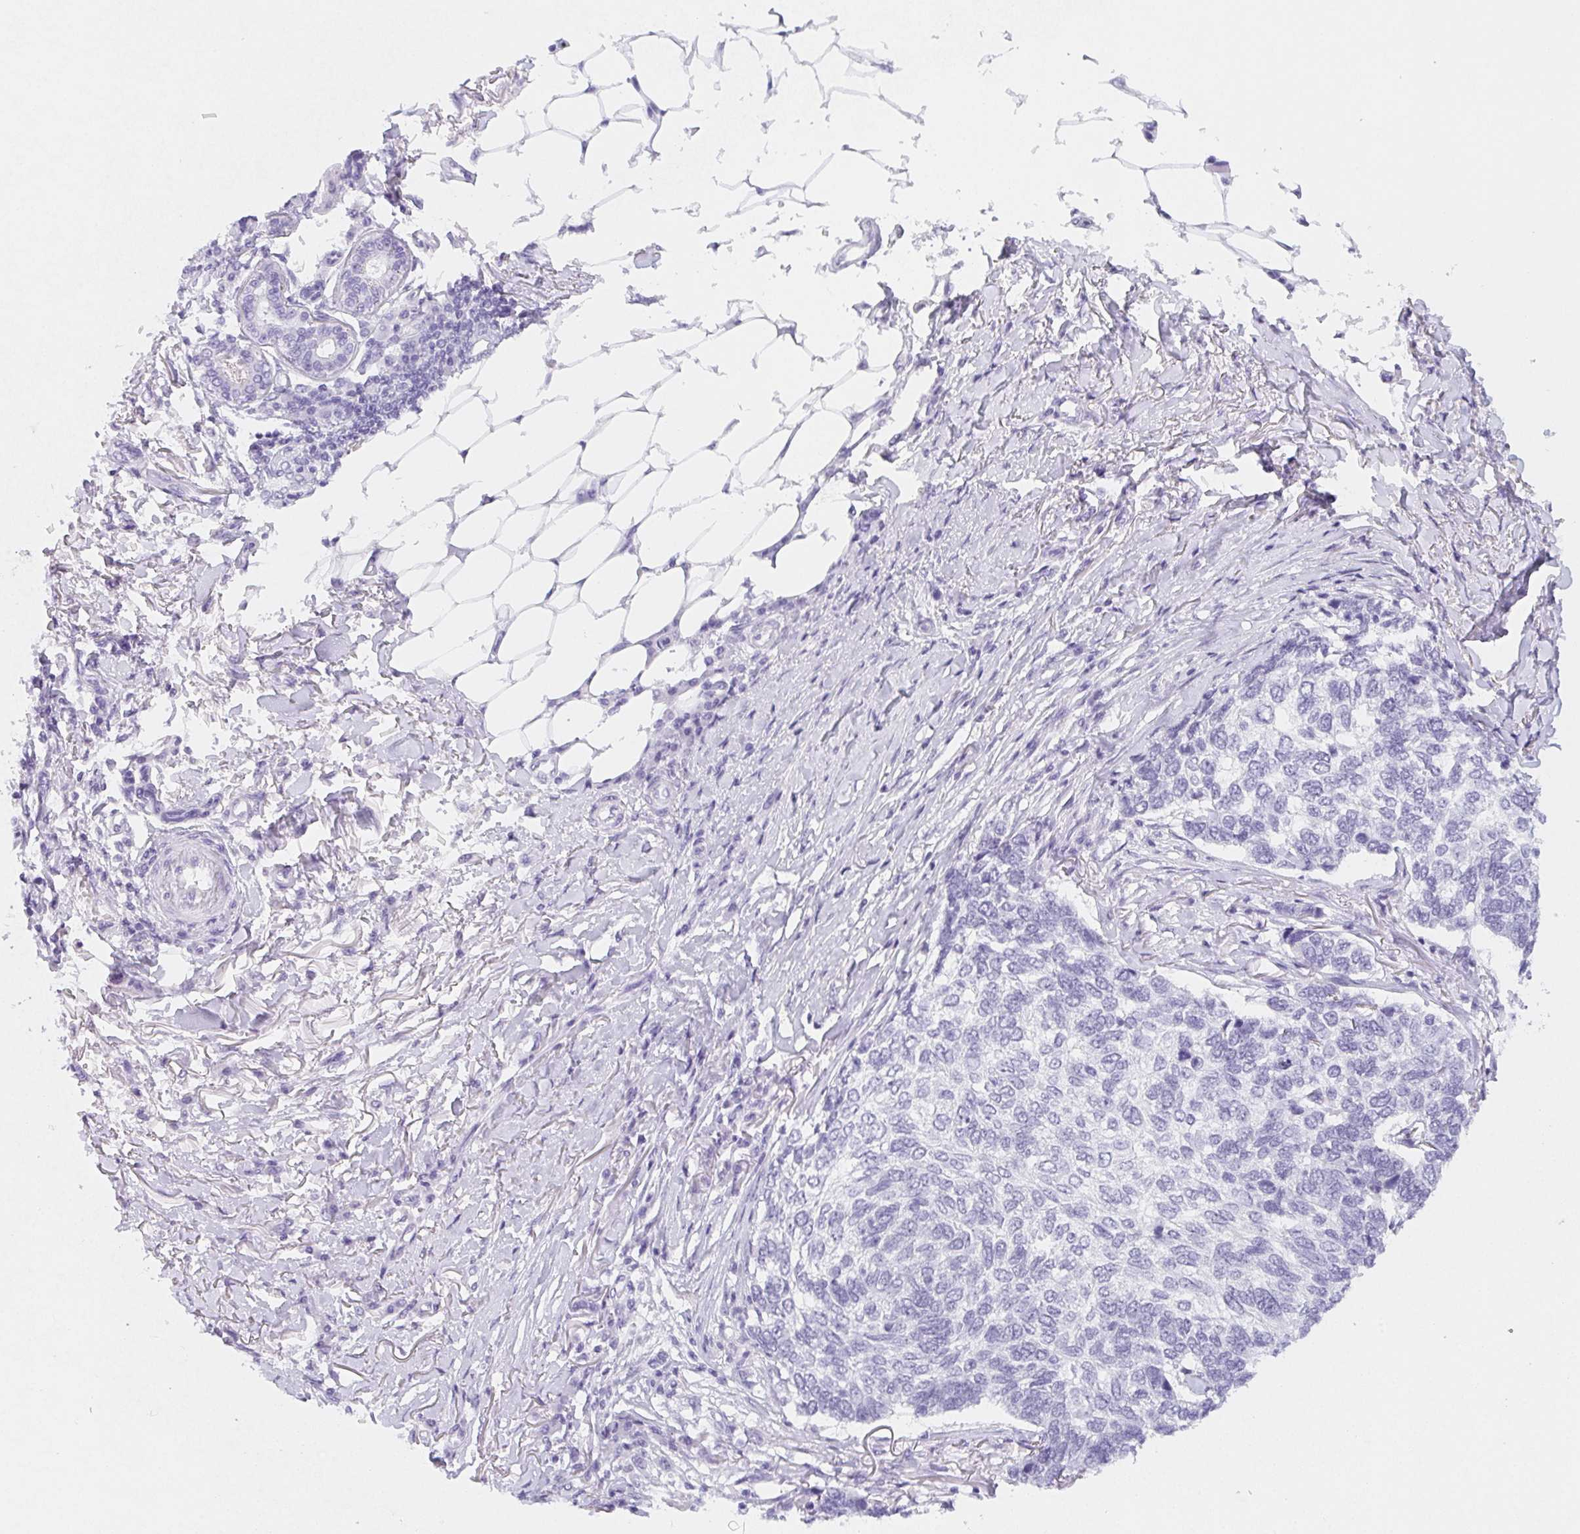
{"staining": {"intensity": "negative", "quantity": "none", "location": "none"}, "tissue": "skin cancer", "cell_type": "Tumor cells", "image_type": "cancer", "snomed": [{"axis": "morphology", "description": "Basal cell carcinoma"}, {"axis": "topography", "description": "Skin"}], "caption": "Tumor cells are negative for protein expression in human skin cancer (basal cell carcinoma).", "gene": "ZBBX", "patient": {"sex": "female", "age": 65}}